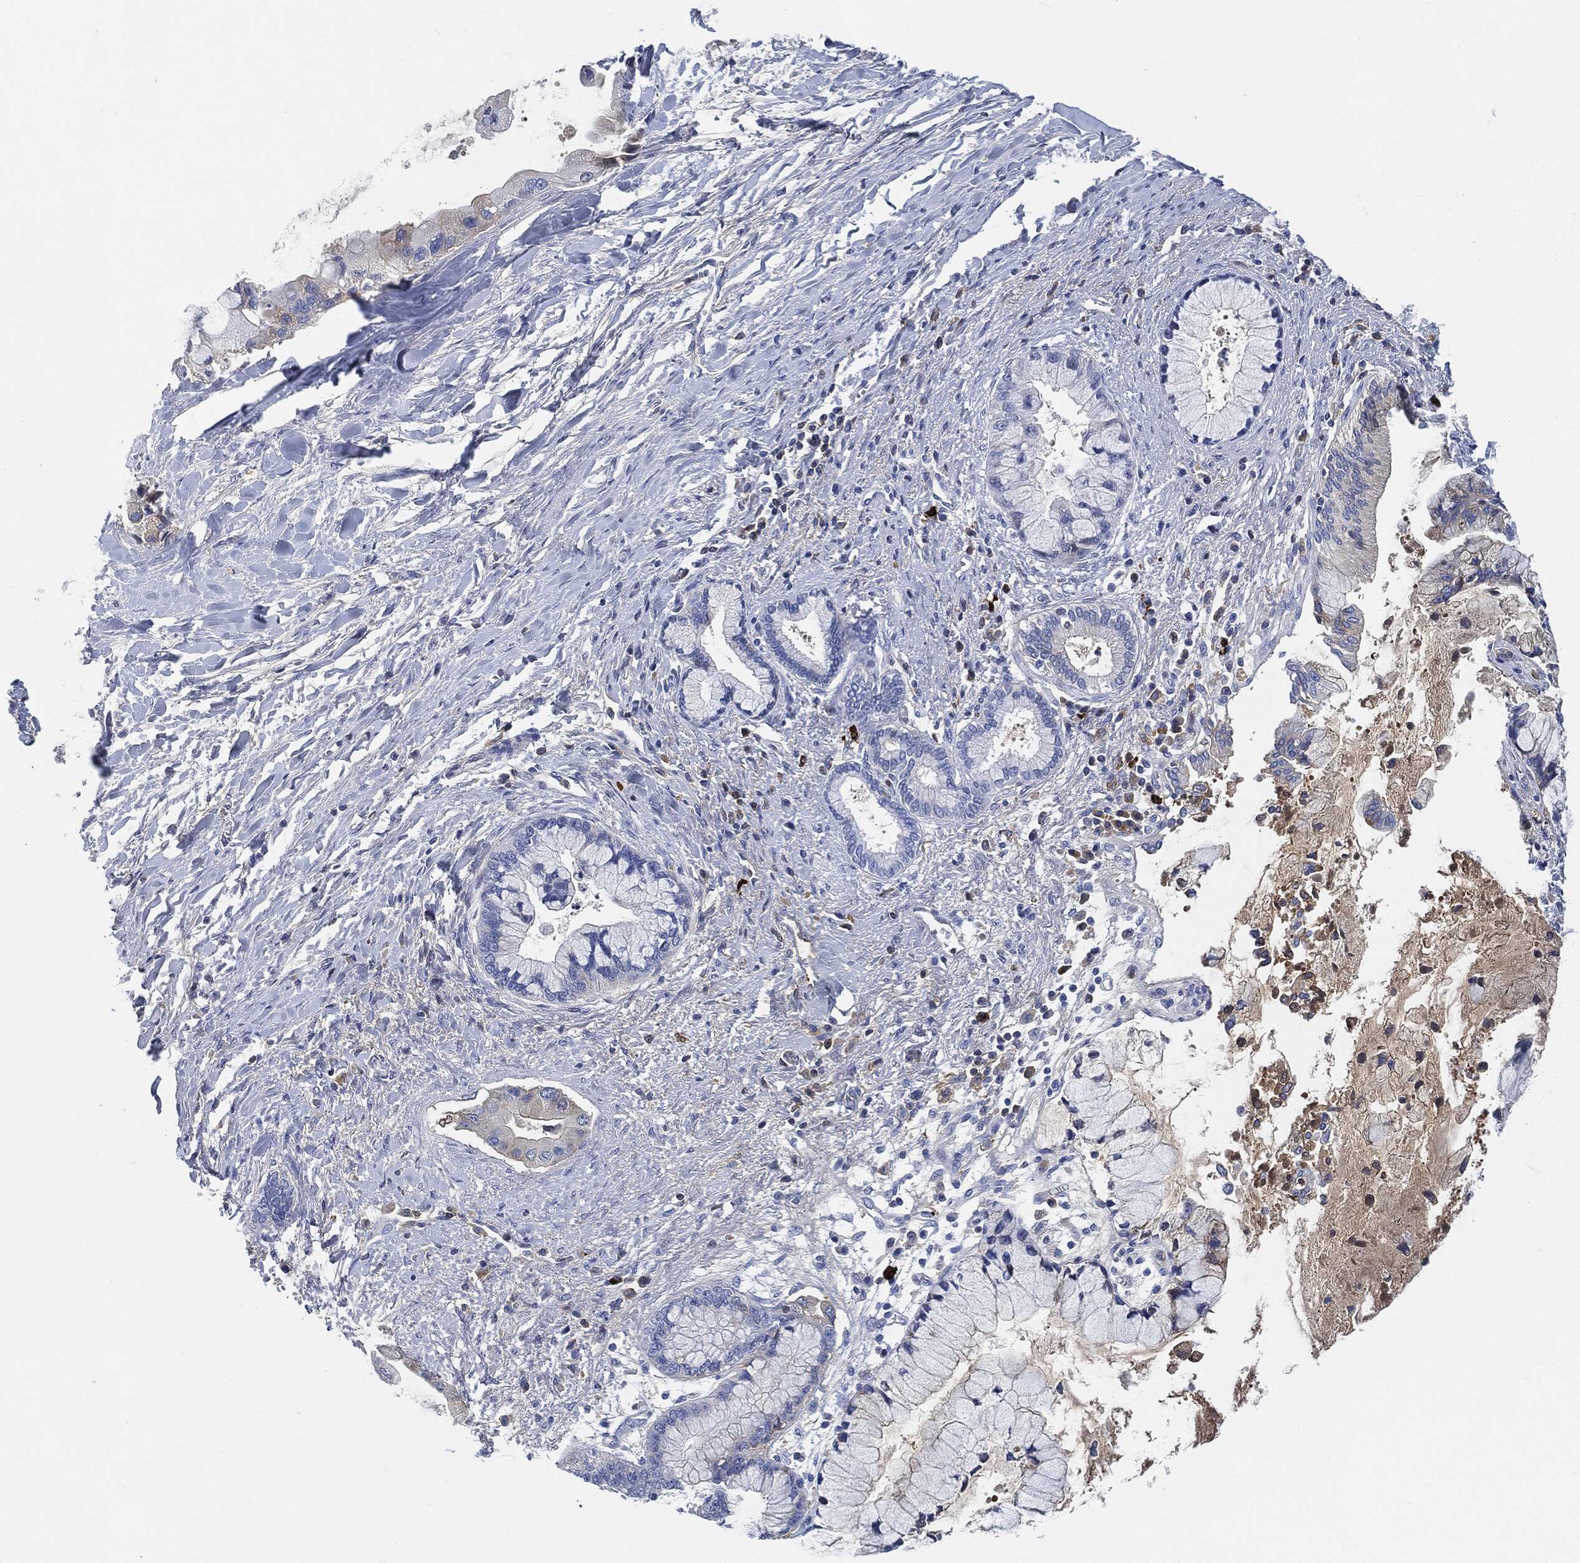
{"staining": {"intensity": "negative", "quantity": "none", "location": "none"}, "tissue": "liver cancer", "cell_type": "Tumor cells", "image_type": "cancer", "snomed": [{"axis": "morphology", "description": "Normal tissue, NOS"}, {"axis": "morphology", "description": "Cholangiocarcinoma"}, {"axis": "topography", "description": "Liver"}, {"axis": "topography", "description": "Peripheral nerve tissue"}], "caption": "Immunohistochemistry (IHC) micrograph of neoplastic tissue: human liver cancer (cholangiocarcinoma) stained with DAB exhibits no significant protein expression in tumor cells.", "gene": "IGLV6-57", "patient": {"sex": "male", "age": 50}}